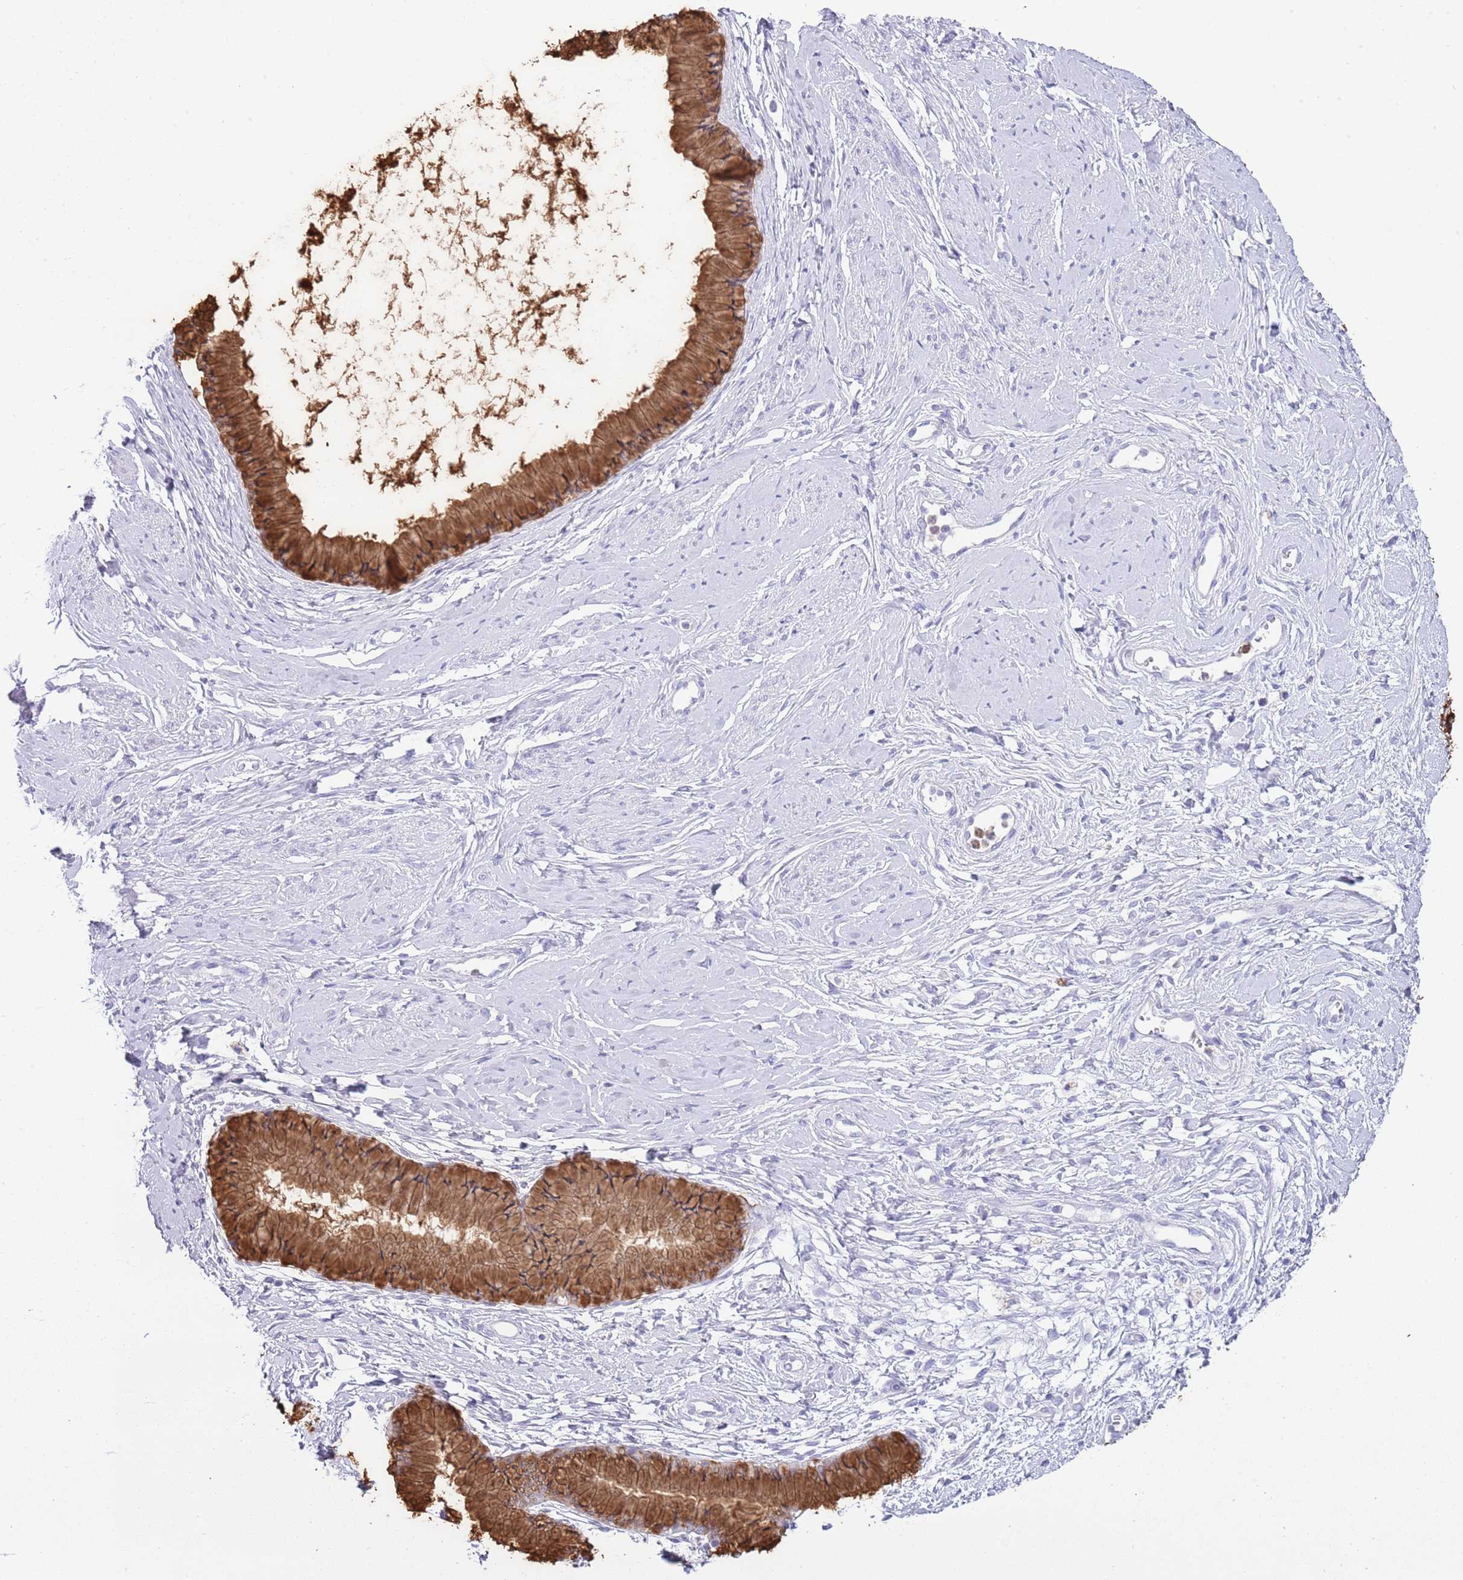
{"staining": {"intensity": "strong", "quantity": ">75%", "location": "cytoplasmic/membranous"}, "tissue": "cervix", "cell_type": "Glandular cells", "image_type": "normal", "snomed": [{"axis": "morphology", "description": "Normal tissue, NOS"}, {"axis": "topography", "description": "Cervix"}], "caption": "Immunohistochemistry (IHC) micrograph of unremarkable cervix stained for a protein (brown), which displays high levels of strong cytoplasmic/membranous positivity in approximately >75% of glandular cells.", "gene": "OR2Z1", "patient": {"sex": "female", "age": 42}}